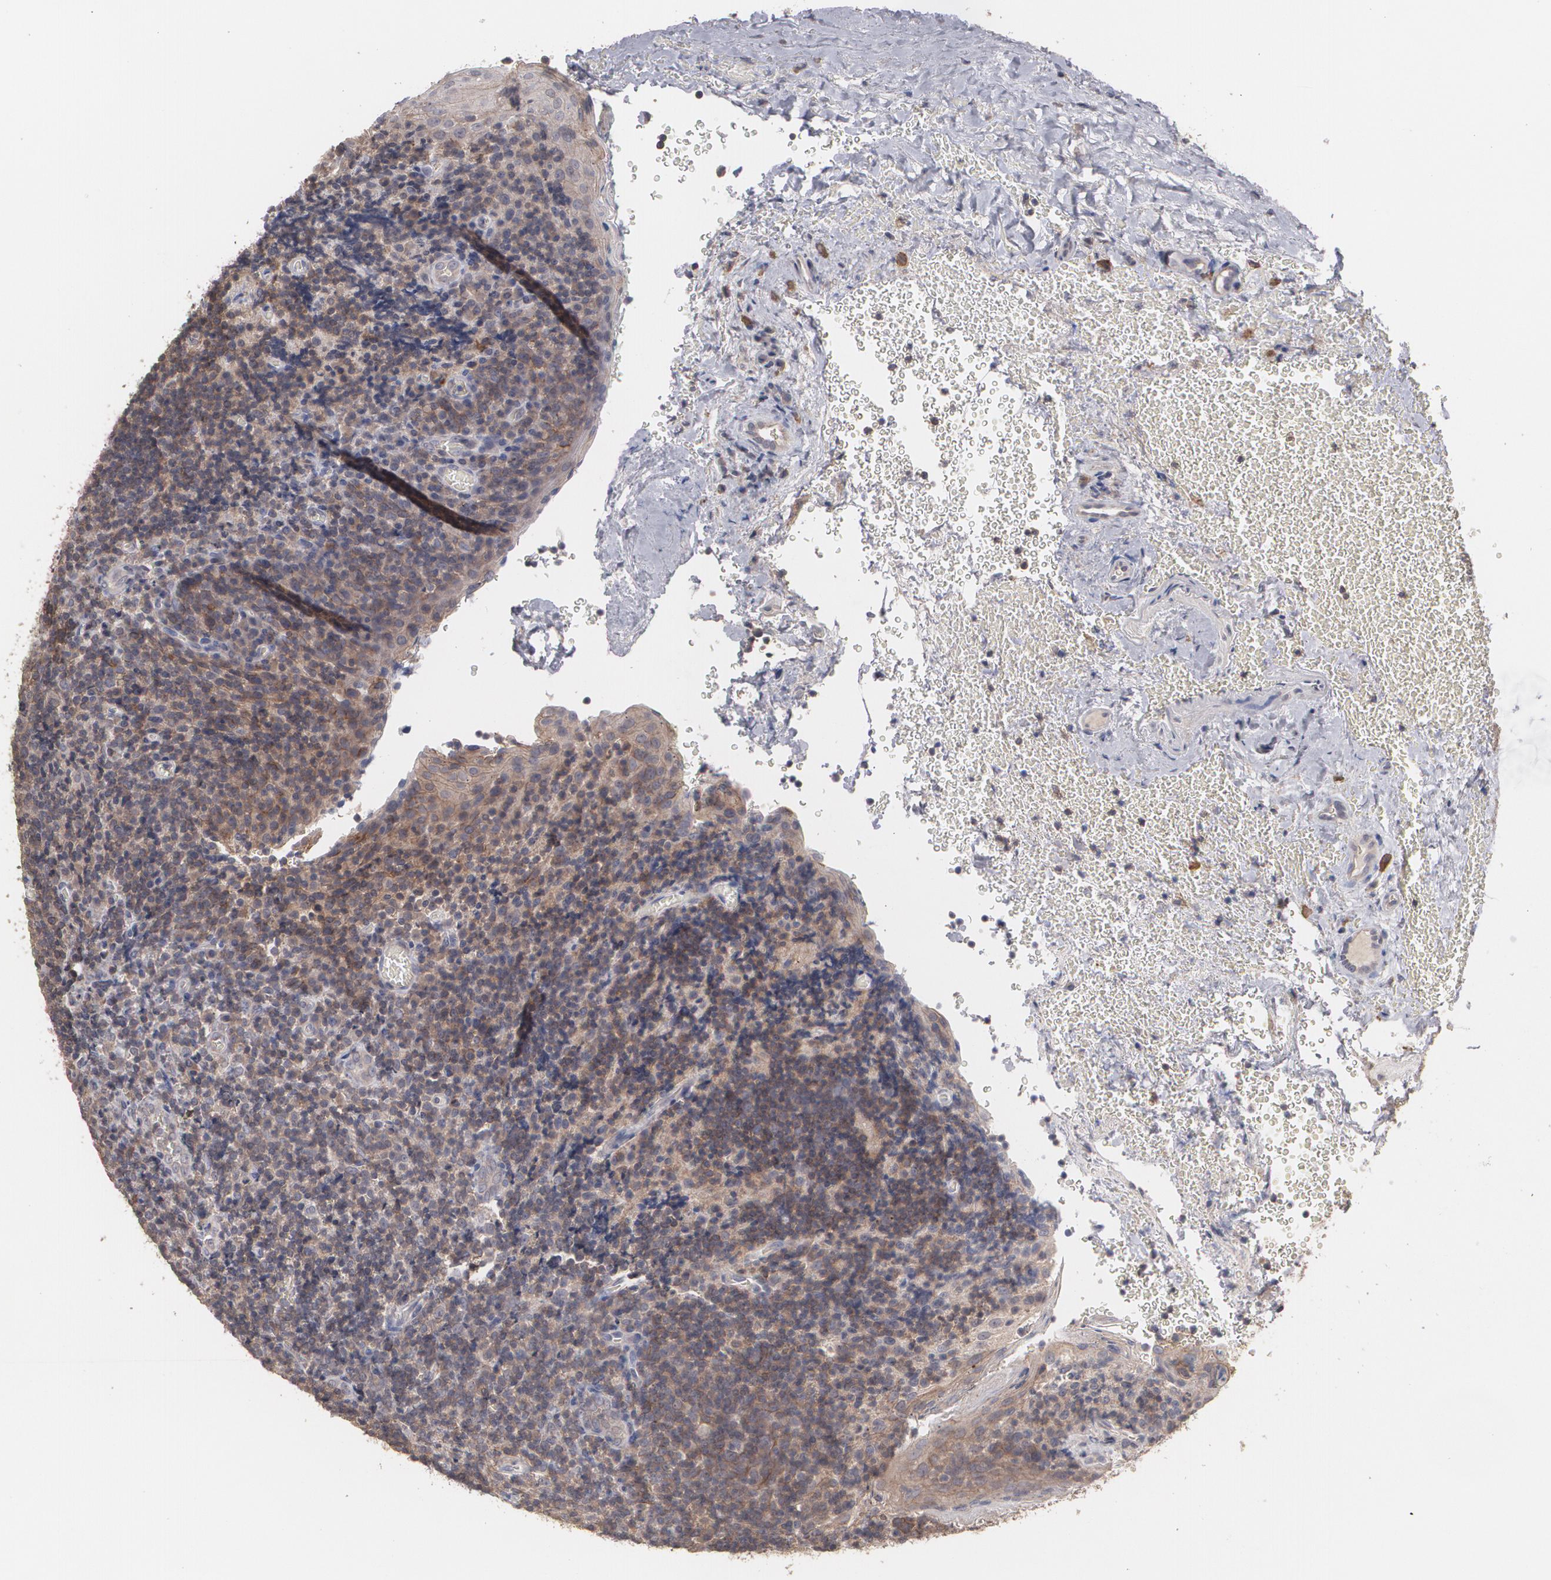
{"staining": {"intensity": "moderate", "quantity": ">75%", "location": "cytoplasmic/membranous"}, "tissue": "tonsil", "cell_type": "Germinal center cells", "image_type": "normal", "snomed": [{"axis": "morphology", "description": "Normal tissue, NOS"}, {"axis": "topography", "description": "Tonsil"}], "caption": "An immunohistochemistry image of unremarkable tissue is shown. Protein staining in brown labels moderate cytoplasmic/membranous positivity in tonsil within germinal center cells.", "gene": "ARF6", "patient": {"sex": "male", "age": 20}}